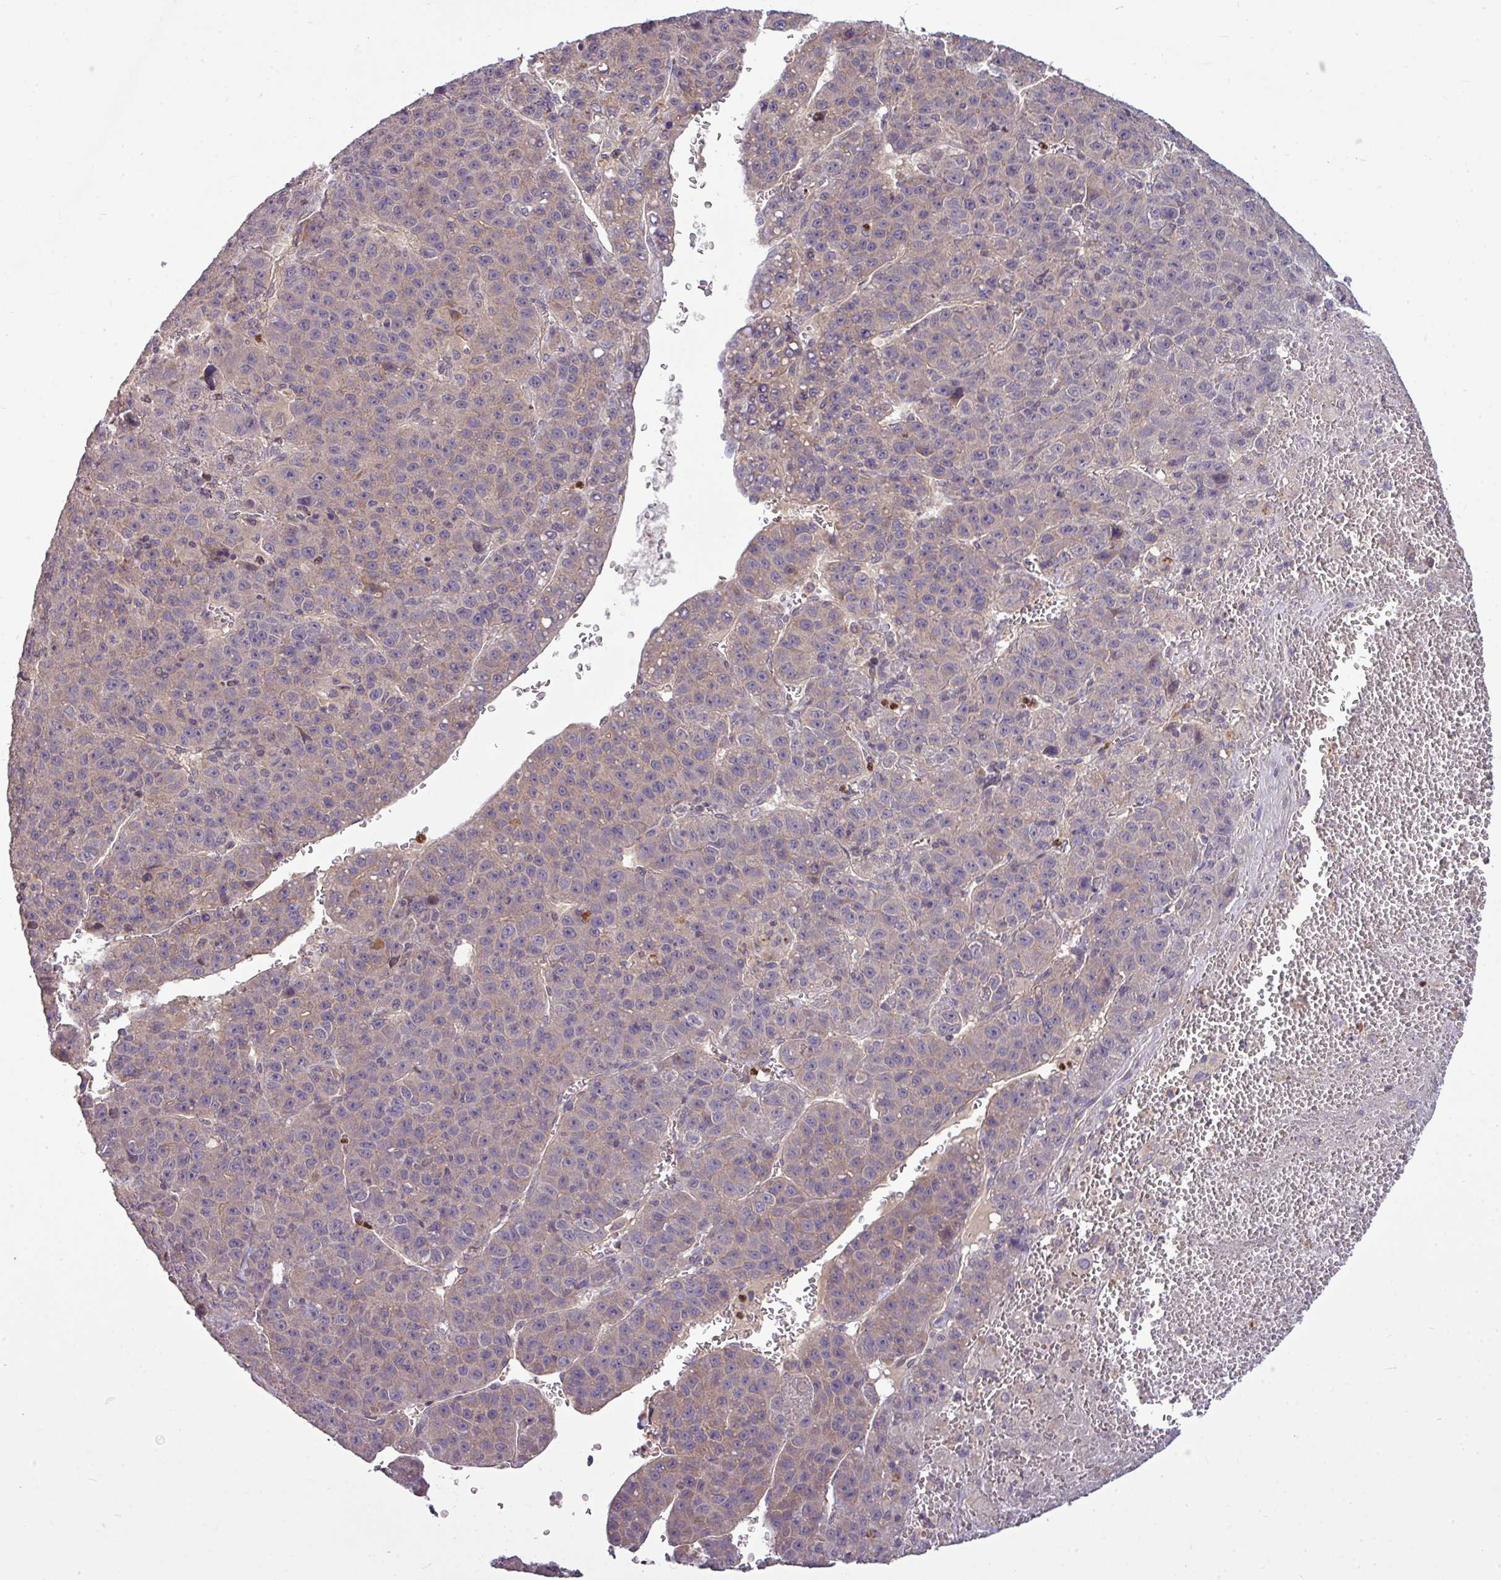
{"staining": {"intensity": "negative", "quantity": "none", "location": "none"}, "tissue": "liver cancer", "cell_type": "Tumor cells", "image_type": "cancer", "snomed": [{"axis": "morphology", "description": "Carcinoma, Hepatocellular, NOS"}, {"axis": "topography", "description": "Liver"}], "caption": "A high-resolution image shows immunohistochemistry (IHC) staining of liver hepatocellular carcinoma, which exhibits no significant expression in tumor cells. Brightfield microscopy of immunohistochemistry (IHC) stained with DAB (3,3'-diaminobenzidine) (brown) and hematoxylin (blue), captured at high magnification.", "gene": "PAPLN", "patient": {"sex": "female", "age": 53}}